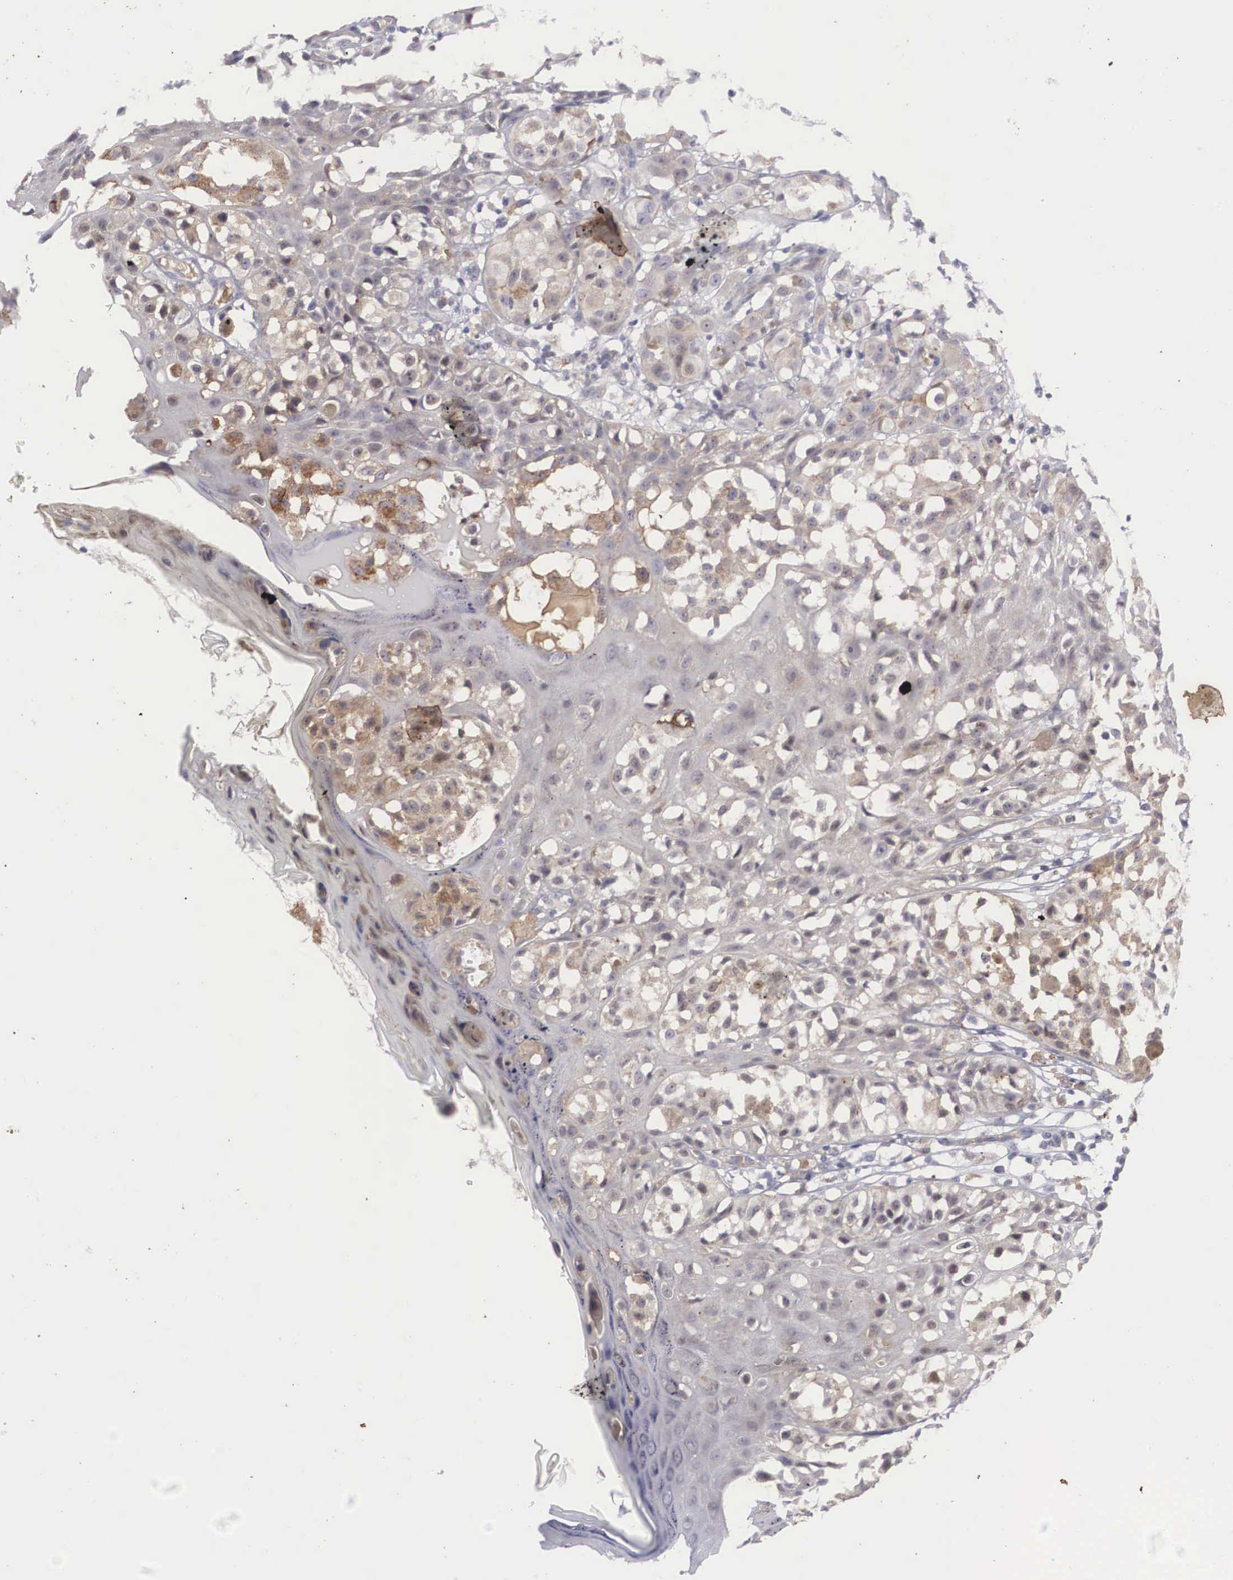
{"staining": {"intensity": "weak", "quantity": "<25%", "location": "nuclear"}, "tissue": "melanoma", "cell_type": "Tumor cells", "image_type": "cancer", "snomed": [{"axis": "morphology", "description": "Malignant melanoma, NOS"}, {"axis": "topography", "description": "Skin"}], "caption": "This is an immunohistochemistry (IHC) micrograph of melanoma. There is no expression in tumor cells.", "gene": "RBPJ", "patient": {"sex": "female", "age": 52}}